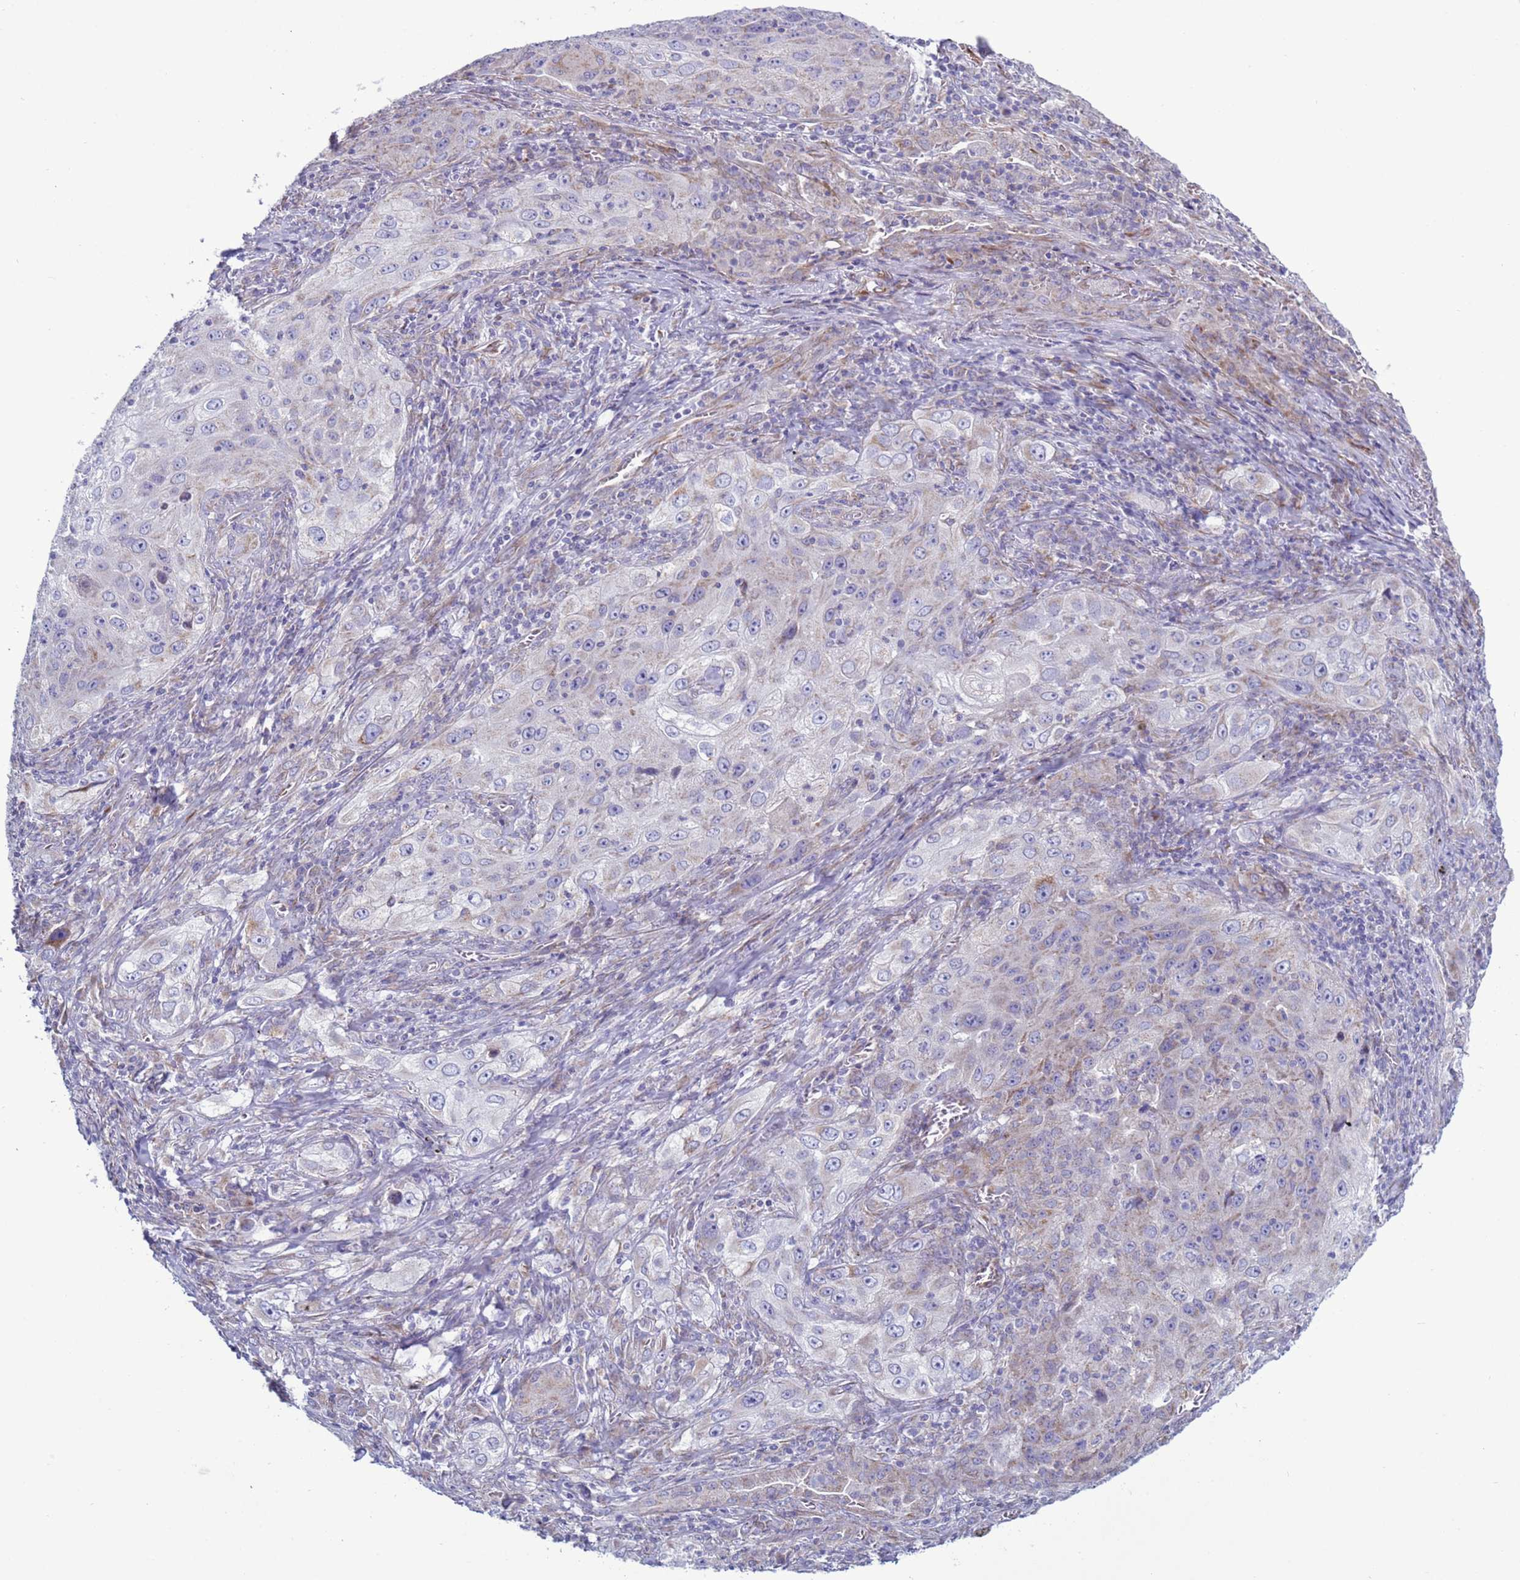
{"staining": {"intensity": "negative", "quantity": "none", "location": "none"}, "tissue": "lung cancer", "cell_type": "Tumor cells", "image_type": "cancer", "snomed": [{"axis": "morphology", "description": "Squamous cell carcinoma, NOS"}, {"axis": "topography", "description": "Lung"}], "caption": "Human lung cancer (squamous cell carcinoma) stained for a protein using immunohistochemistry demonstrates no positivity in tumor cells.", "gene": "ABHD17B", "patient": {"sex": "female", "age": 69}}